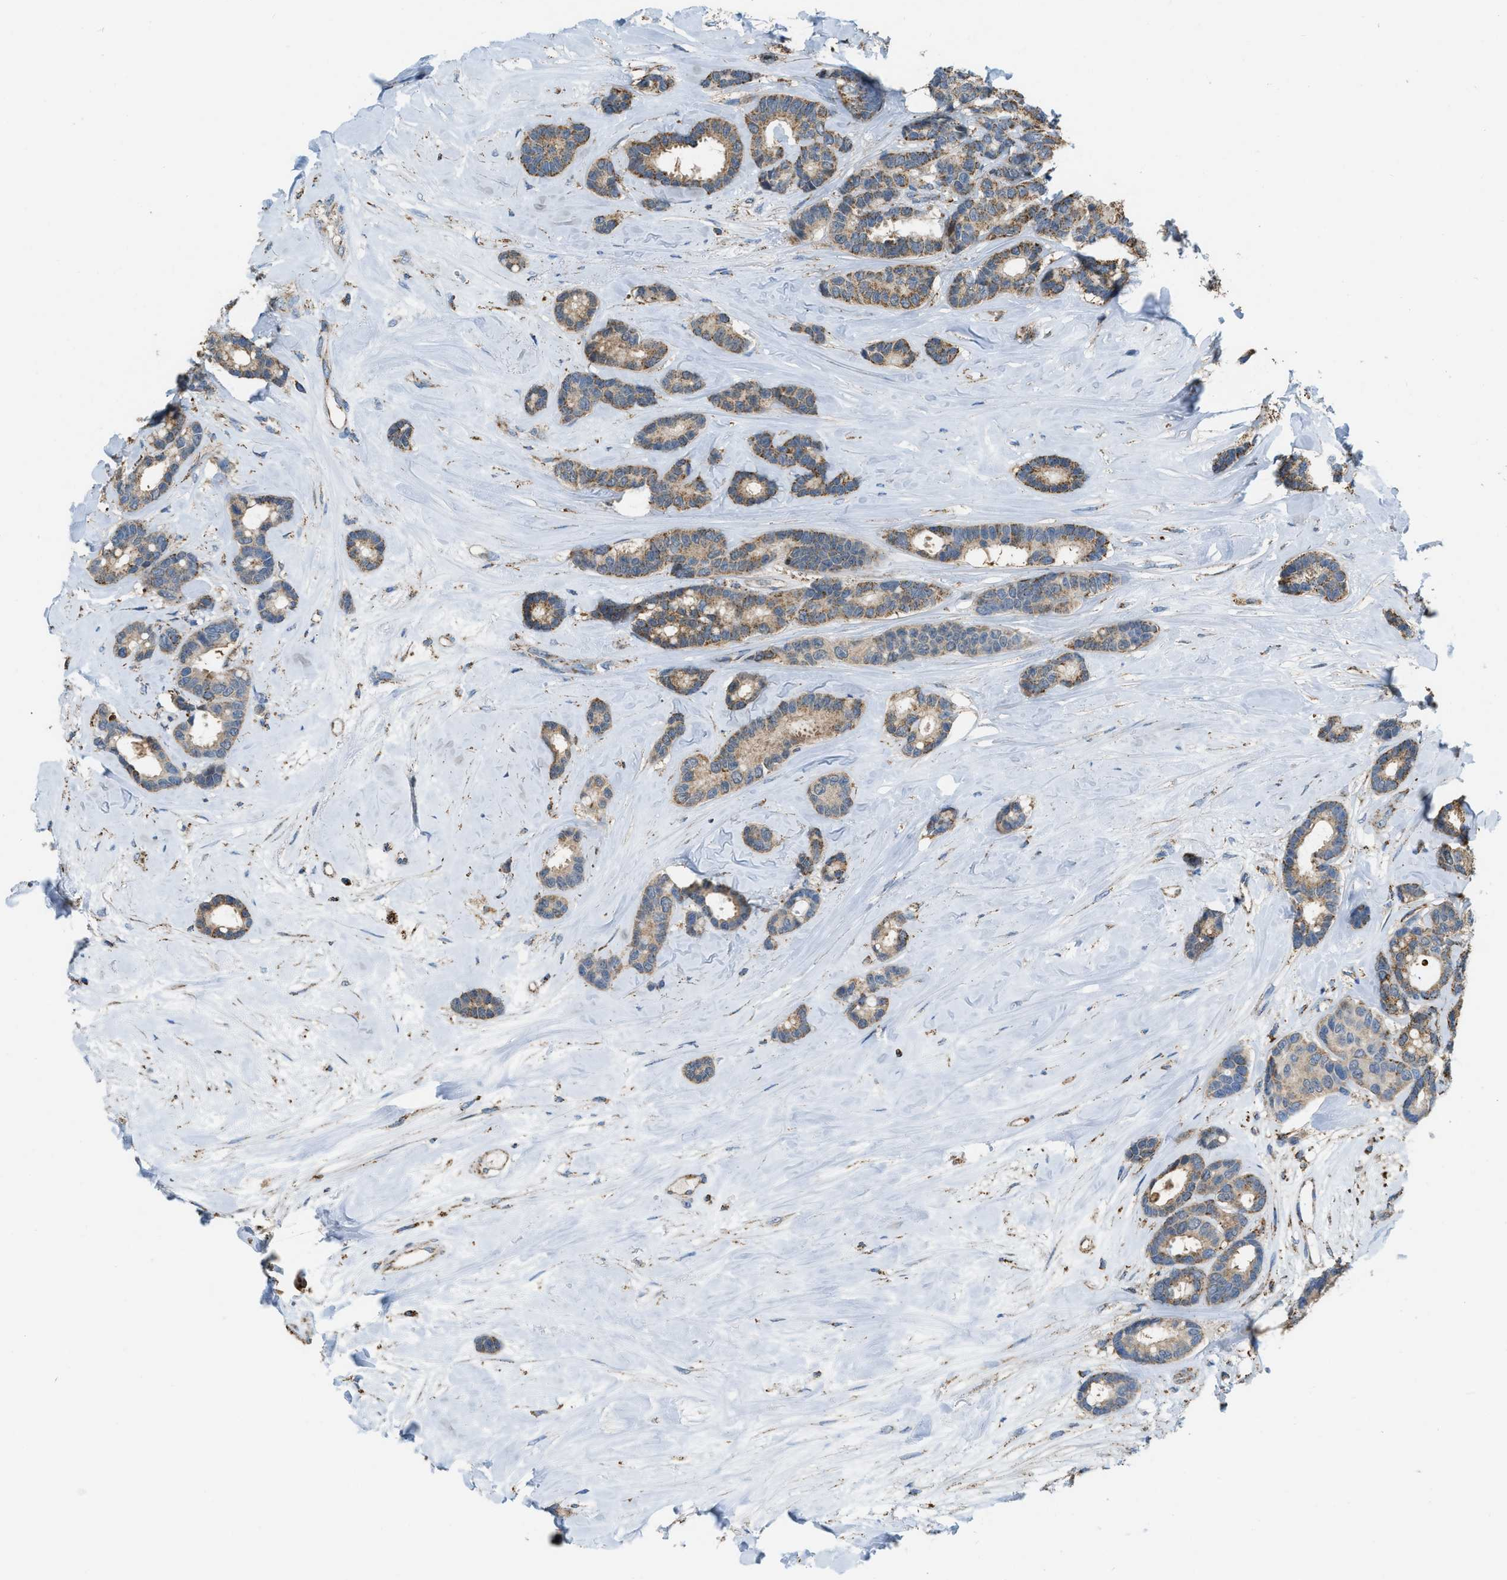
{"staining": {"intensity": "weak", "quantity": ">75%", "location": "cytoplasmic/membranous"}, "tissue": "breast cancer", "cell_type": "Tumor cells", "image_type": "cancer", "snomed": [{"axis": "morphology", "description": "Duct carcinoma"}, {"axis": "topography", "description": "Breast"}], "caption": "A low amount of weak cytoplasmic/membranous expression is seen in approximately >75% of tumor cells in invasive ductal carcinoma (breast) tissue.", "gene": "ETFB", "patient": {"sex": "female", "age": 87}}